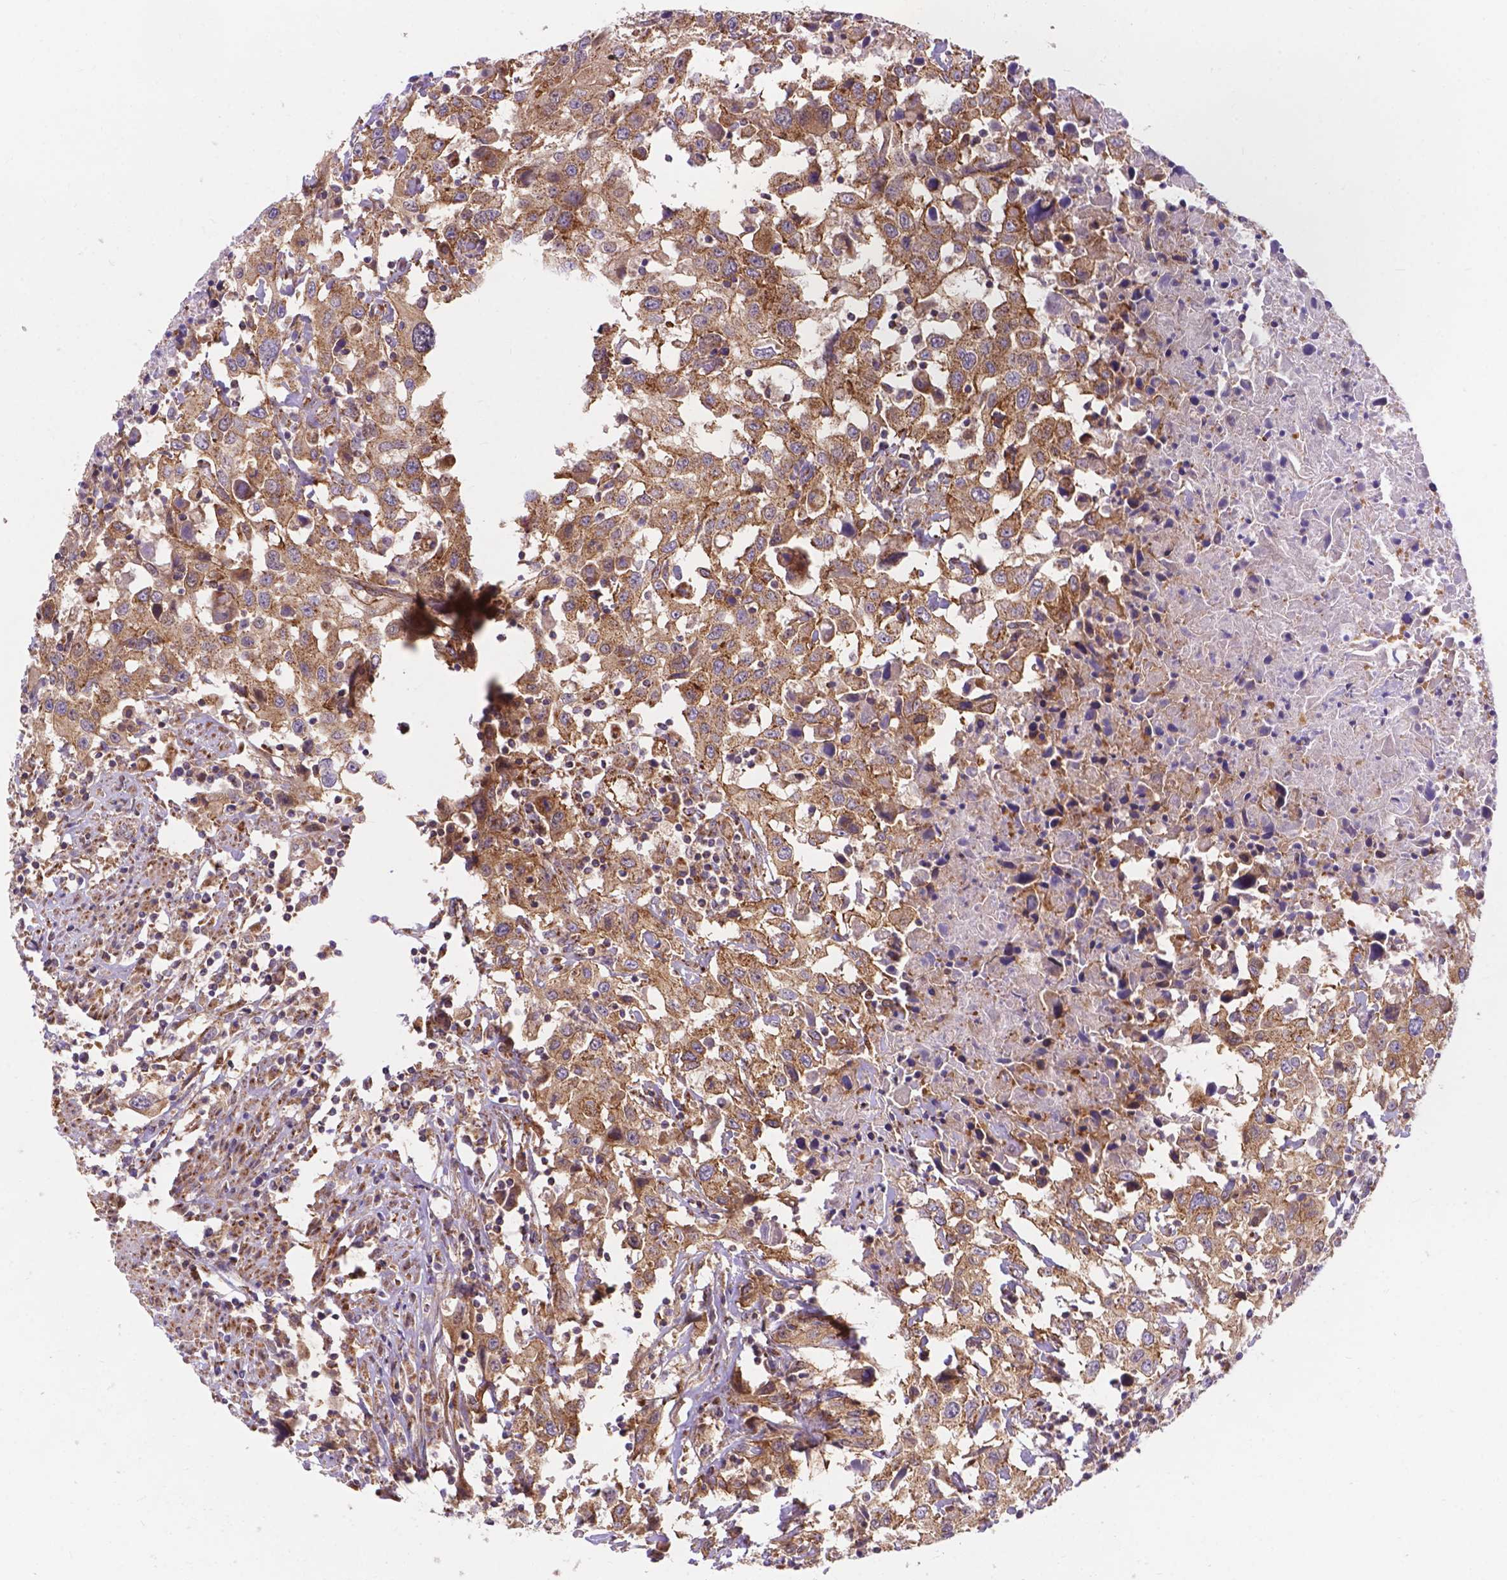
{"staining": {"intensity": "moderate", "quantity": ">75%", "location": "cytoplasmic/membranous"}, "tissue": "urothelial cancer", "cell_type": "Tumor cells", "image_type": "cancer", "snomed": [{"axis": "morphology", "description": "Urothelial carcinoma, High grade"}, {"axis": "topography", "description": "Urinary bladder"}], "caption": "High-grade urothelial carcinoma stained for a protein demonstrates moderate cytoplasmic/membranous positivity in tumor cells.", "gene": "AK3", "patient": {"sex": "male", "age": 61}}